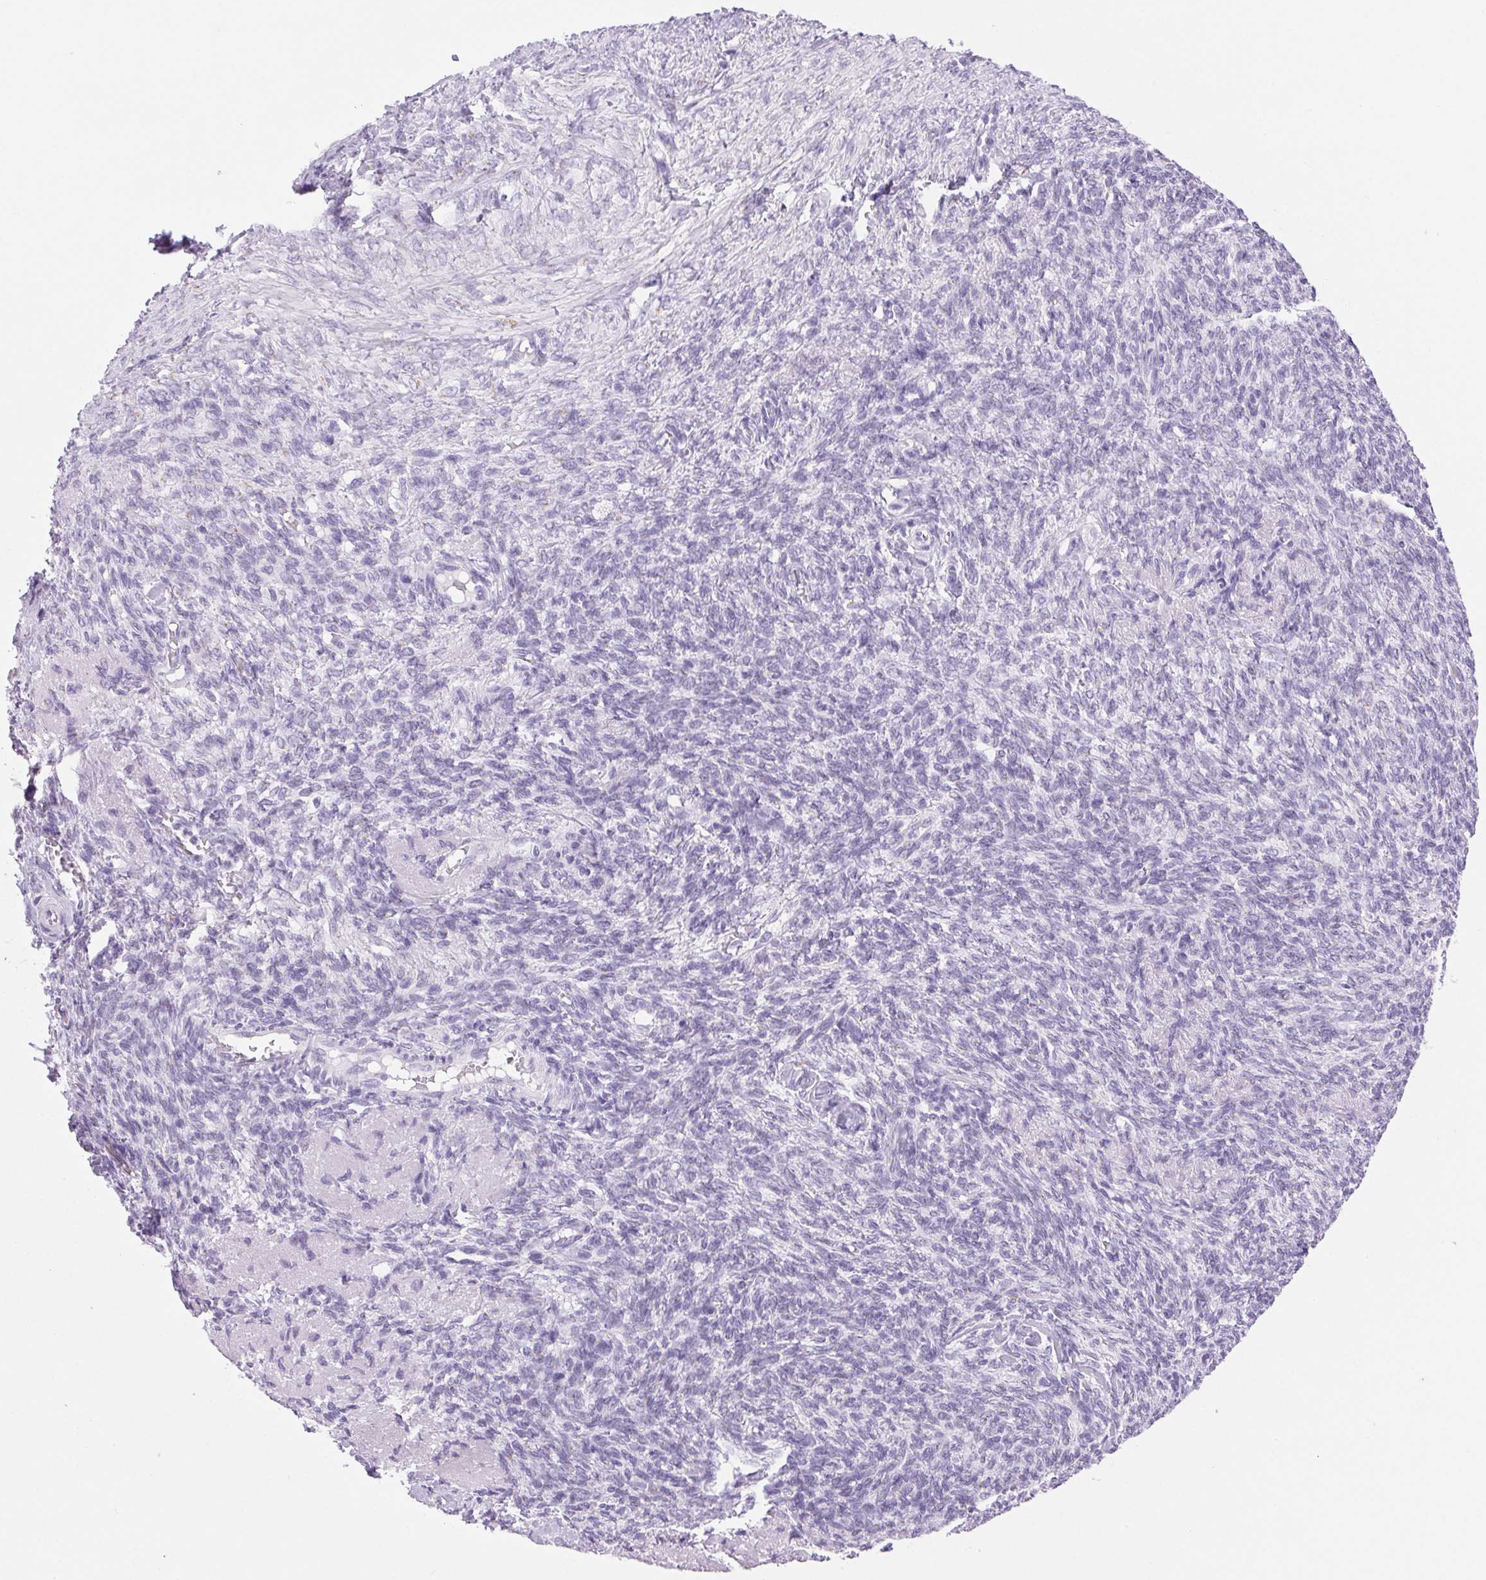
{"staining": {"intensity": "negative", "quantity": "none", "location": "none"}, "tissue": "ovarian cancer", "cell_type": "Tumor cells", "image_type": "cancer", "snomed": [{"axis": "morphology", "description": "Cystadenocarcinoma, serous, NOS"}, {"axis": "topography", "description": "Ovary"}], "caption": "Immunohistochemical staining of serous cystadenocarcinoma (ovarian) demonstrates no significant expression in tumor cells. (Stains: DAB (3,3'-diaminobenzidine) IHC with hematoxylin counter stain, Microscopy: brightfield microscopy at high magnification).", "gene": "SERPINB3", "patient": {"sex": "female", "age": 60}}